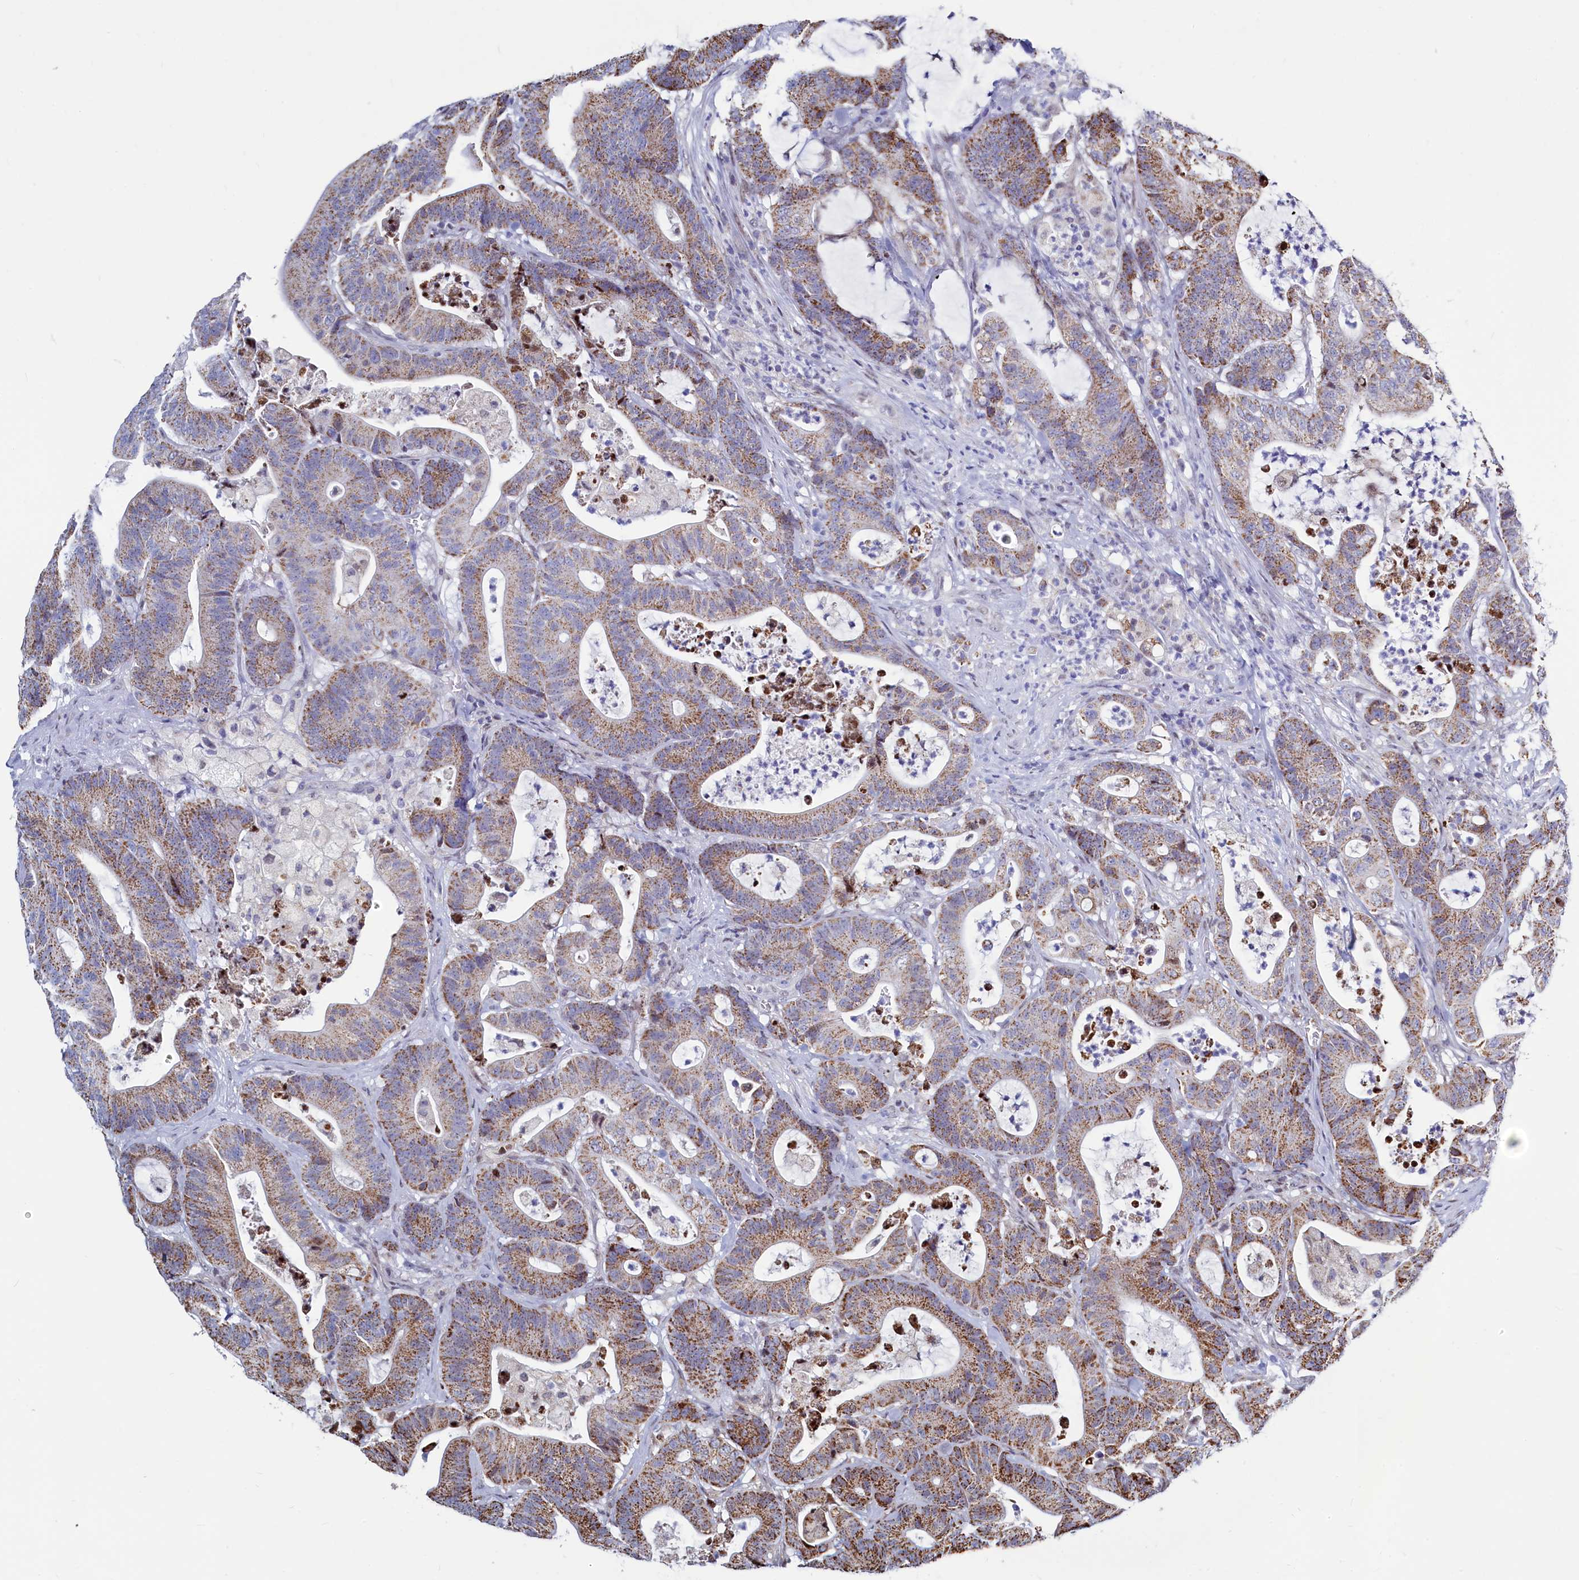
{"staining": {"intensity": "moderate", "quantity": ">75%", "location": "cytoplasmic/membranous"}, "tissue": "colorectal cancer", "cell_type": "Tumor cells", "image_type": "cancer", "snomed": [{"axis": "morphology", "description": "Adenocarcinoma, NOS"}, {"axis": "topography", "description": "Colon"}], "caption": "The immunohistochemical stain shows moderate cytoplasmic/membranous staining in tumor cells of colorectal cancer tissue.", "gene": "HDGFL3", "patient": {"sex": "female", "age": 84}}